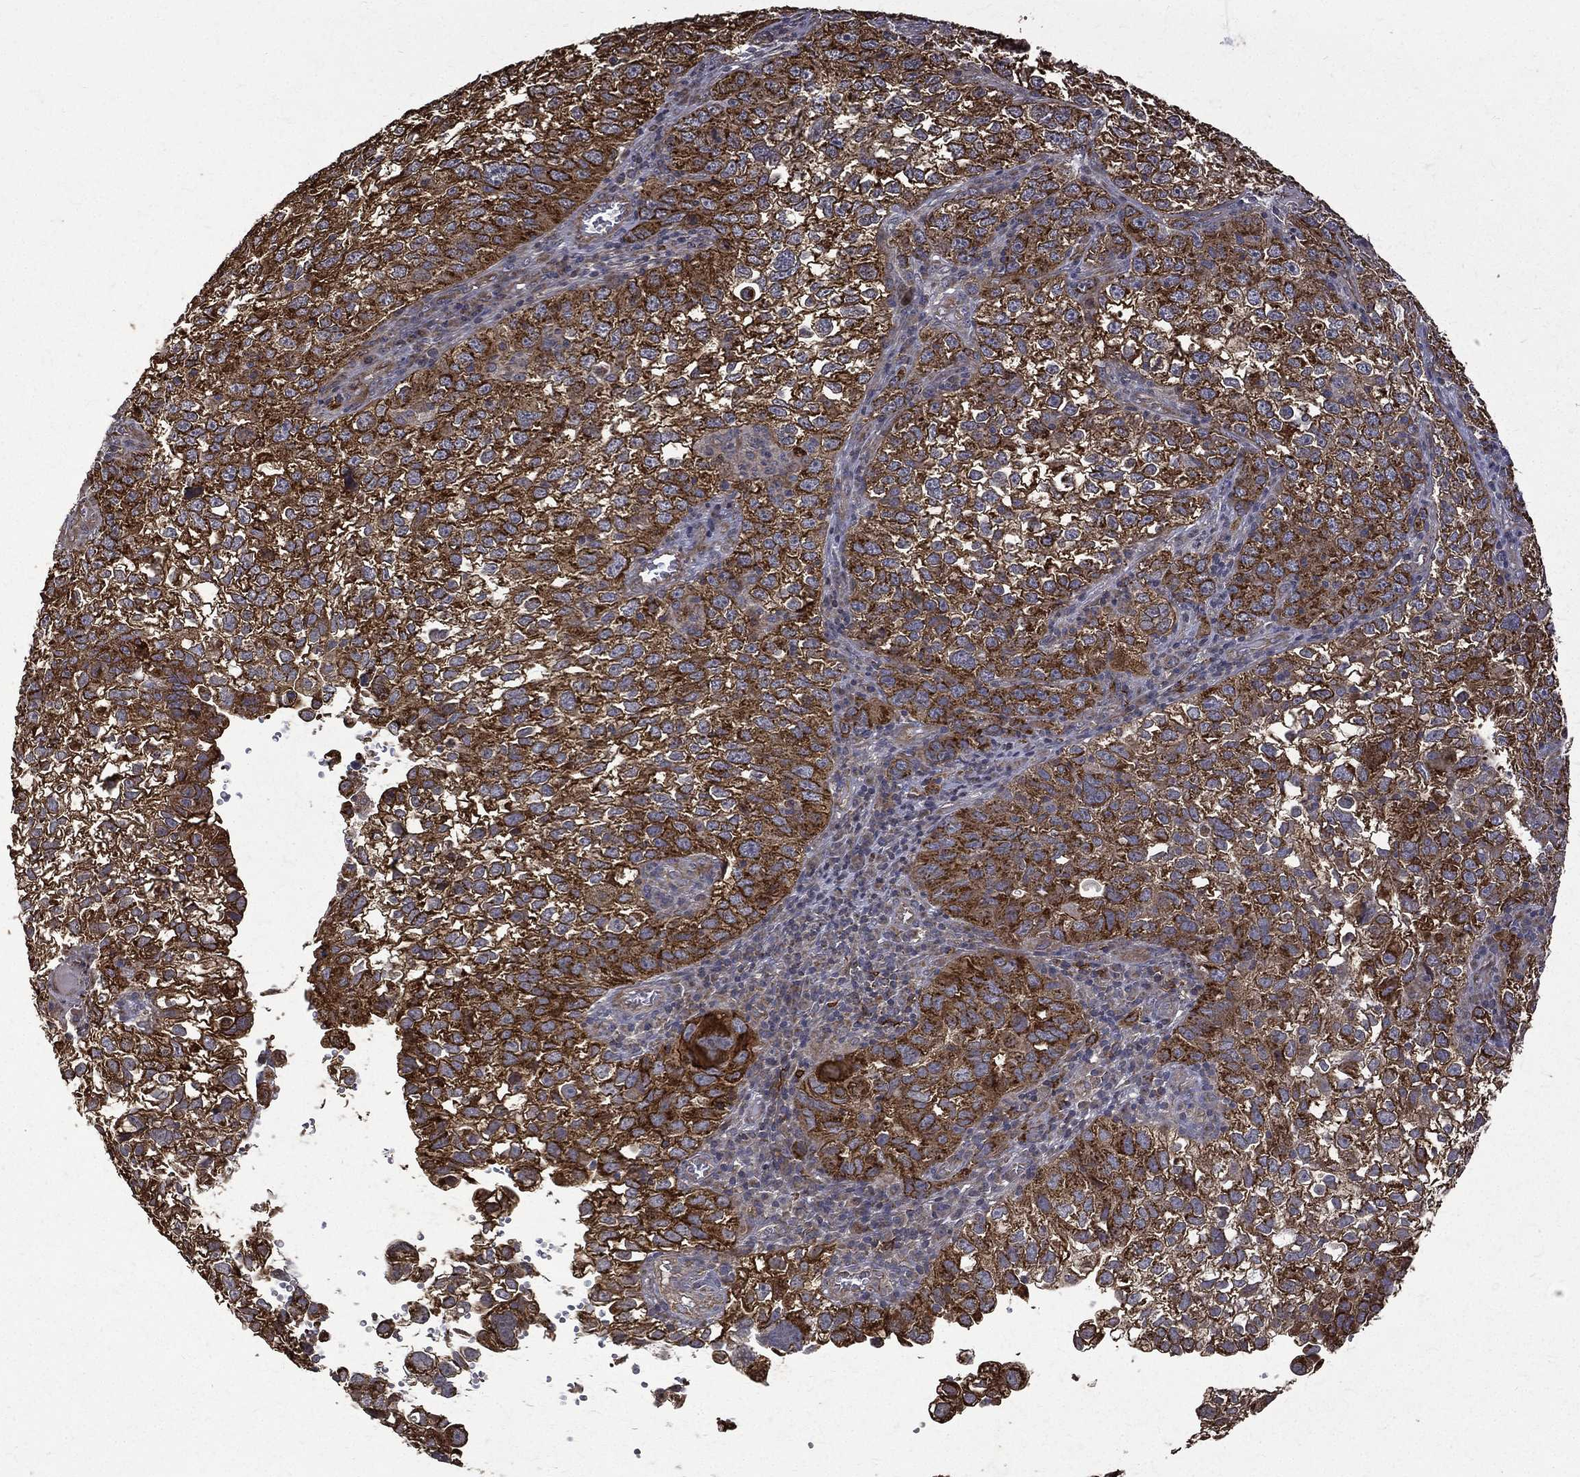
{"staining": {"intensity": "strong", "quantity": ">75%", "location": "cytoplasmic/membranous"}, "tissue": "cervical cancer", "cell_type": "Tumor cells", "image_type": "cancer", "snomed": [{"axis": "morphology", "description": "Squamous cell carcinoma, NOS"}, {"axis": "topography", "description": "Cervix"}], "caption": "Brown immunohistochemical staining in cervical cancer exhibits strong cytoplasmic/membranous expression in approximately >75% of tumor cells. The staining is performed using DAB brown chromogen to label protein expression. The nuclei are counter-stained blue using hematoxylin.", "gene": "RPGR", "patient": {"sex": "female", "age": 55}}